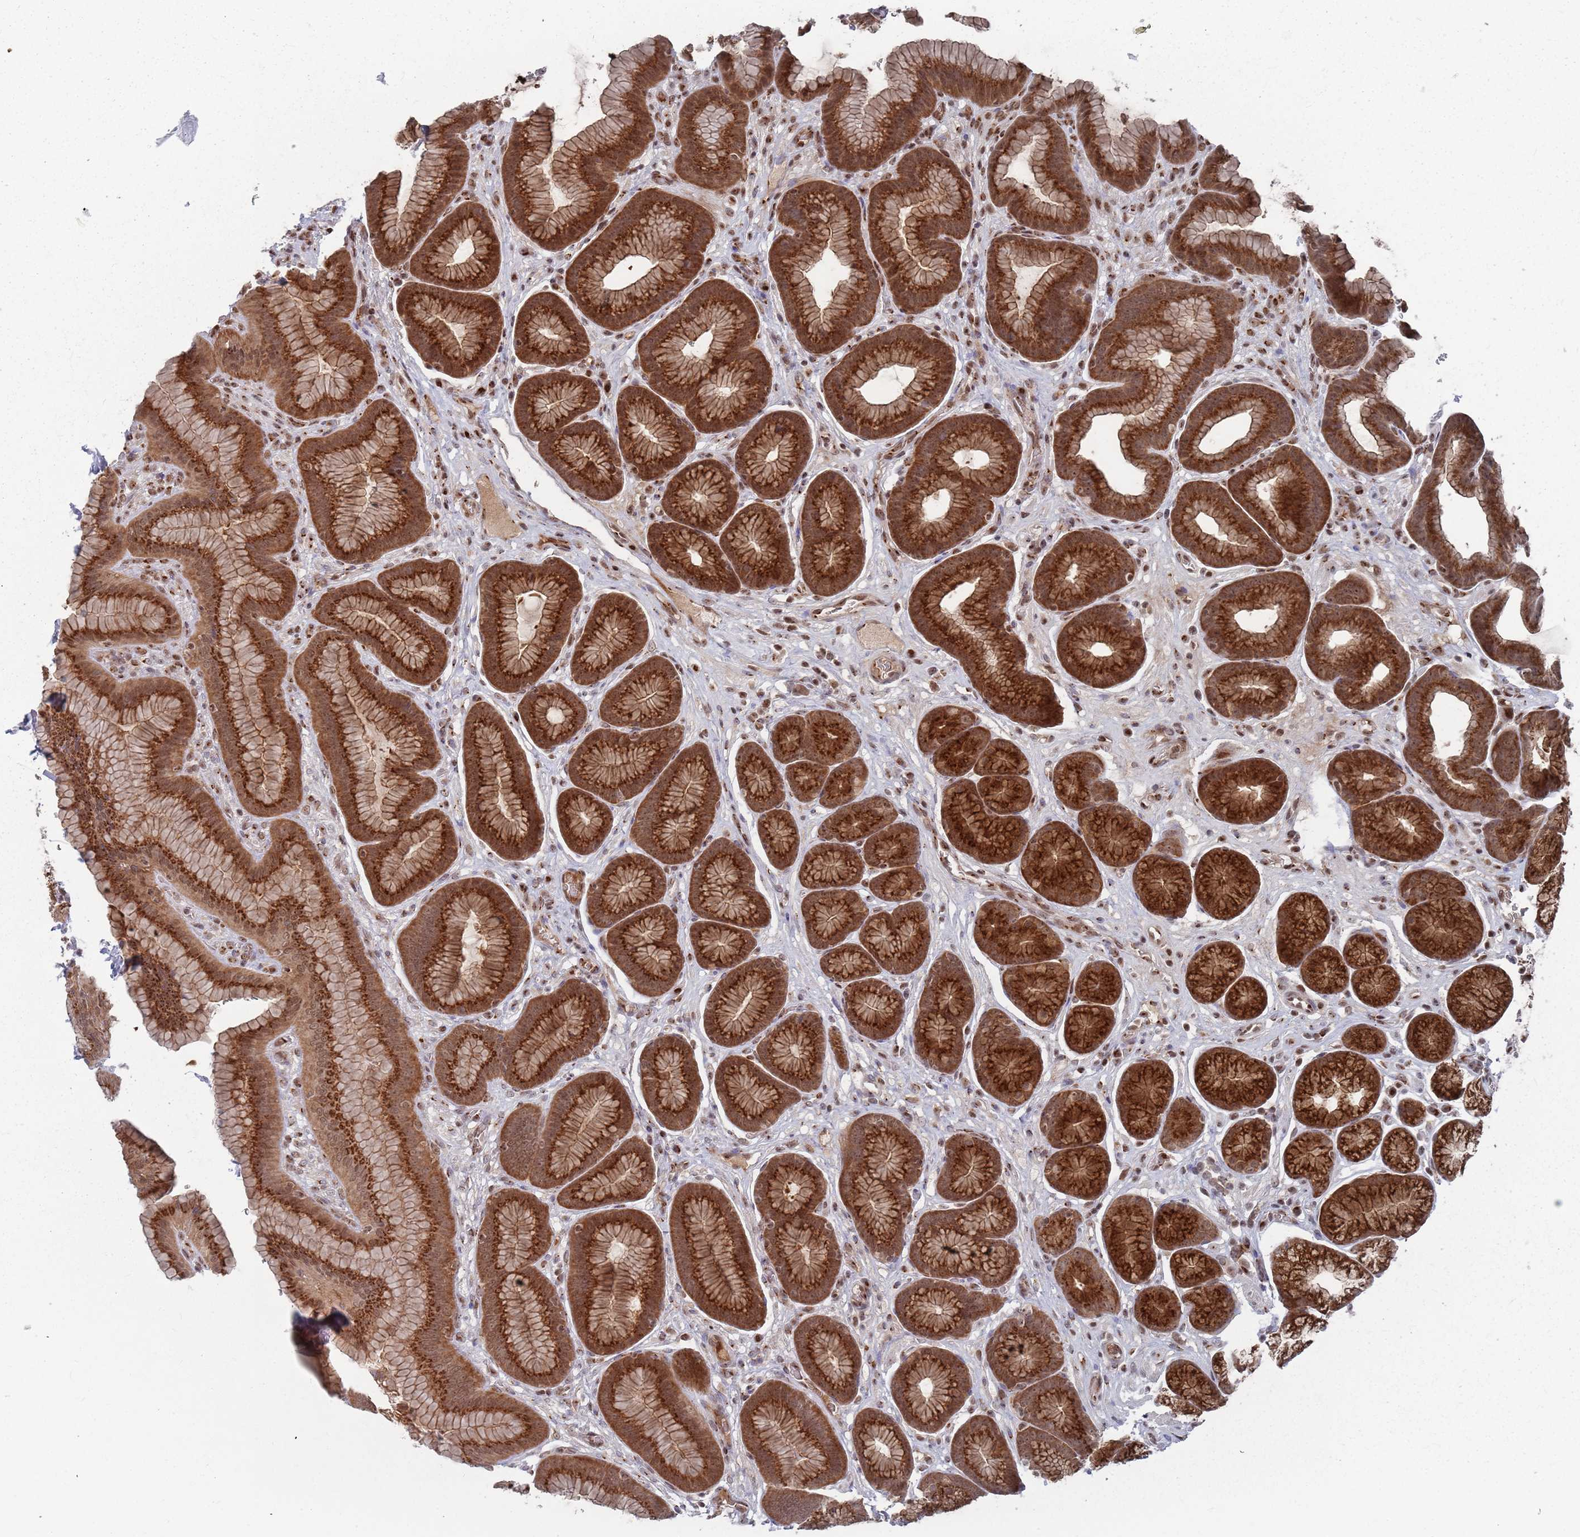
{"staining": {"intensity": "strong", "quantity": ">75%", "location": "cytoplasmic/membranous"}, "tissue": "stomach", "cell_type": "Glandular cells", "image_type": "normal", "snomed": [{"axis": "morphology", "description": "Normal tissue, NOS"}, {"axis": "topography", "description": "Stomach"}], "caption": "Immunohistochemical staining of unremarkable stomach reveals high levels of strong cytoplasmic/membranous expression in approximately >75% of glandular cells. Using DAB (3,3'-diaminobenzidine) (brown) and hematoxylin (blue) stains, captured at high magnification using brightfield microscopy.", "gene": "FMO4", "patient": {"sex": "male", "age": 42}}